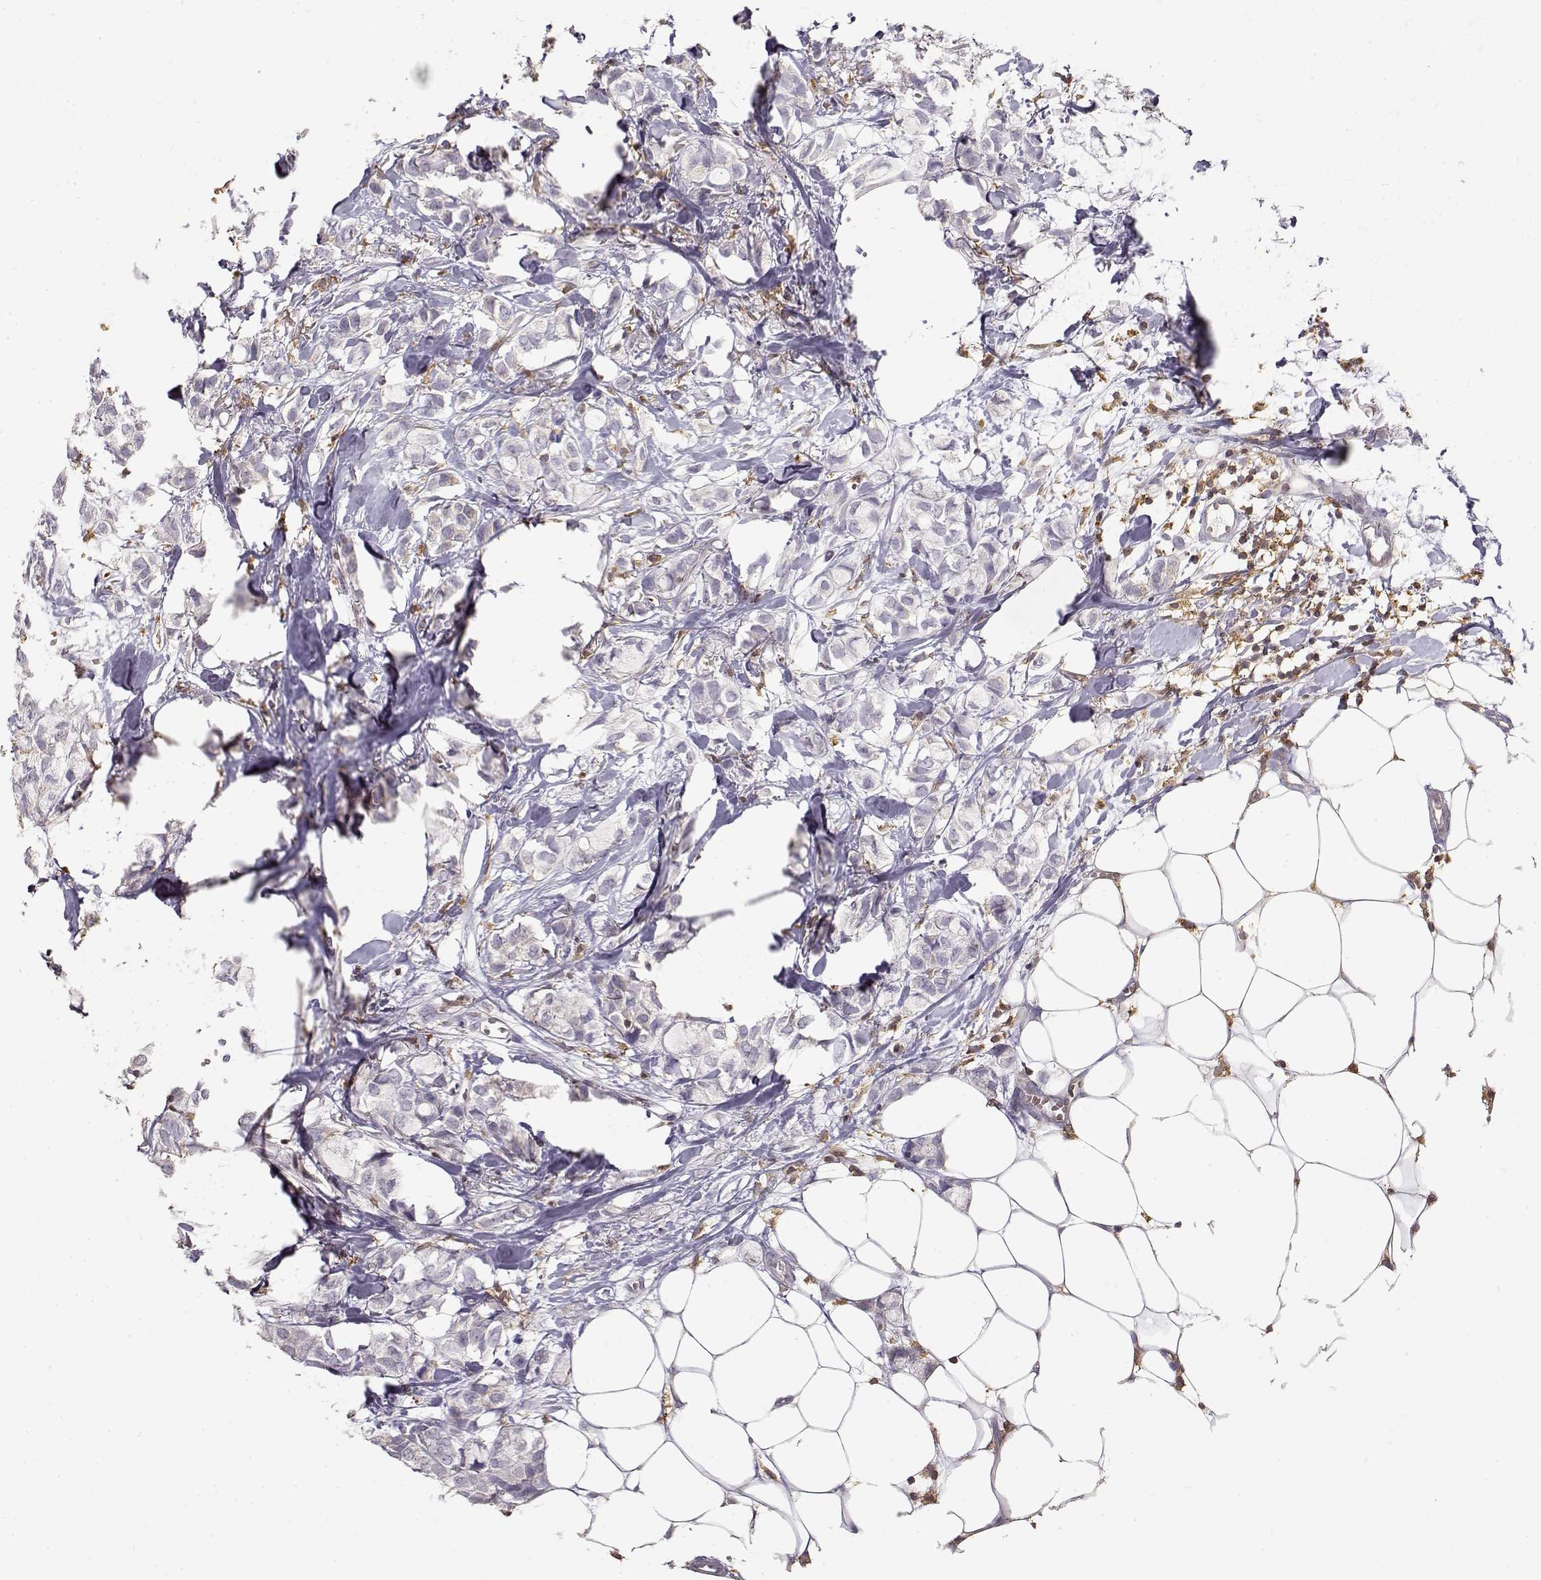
{"staining": {"intensity": "negative", "quantity": "none", "location": "none"}, "tissue": "breast cancer", "cell_type": "Tumor cells", "image_type": "cancer", "snomed": [{"axis": "morphology", "description": "Duct carcinoma"}, {"axis": "topography", "description": "Breast"}], "caption": "Tumor cells show no significant protein staining in breast cancer (intraductal carcinoma). (DAB (3,3'-diaminobenzidine) immunohistochemistry (IHC) with hematoxylin counter stain).", "gene": "VAV1", "patient": {"sex": "female", "age": 85}}